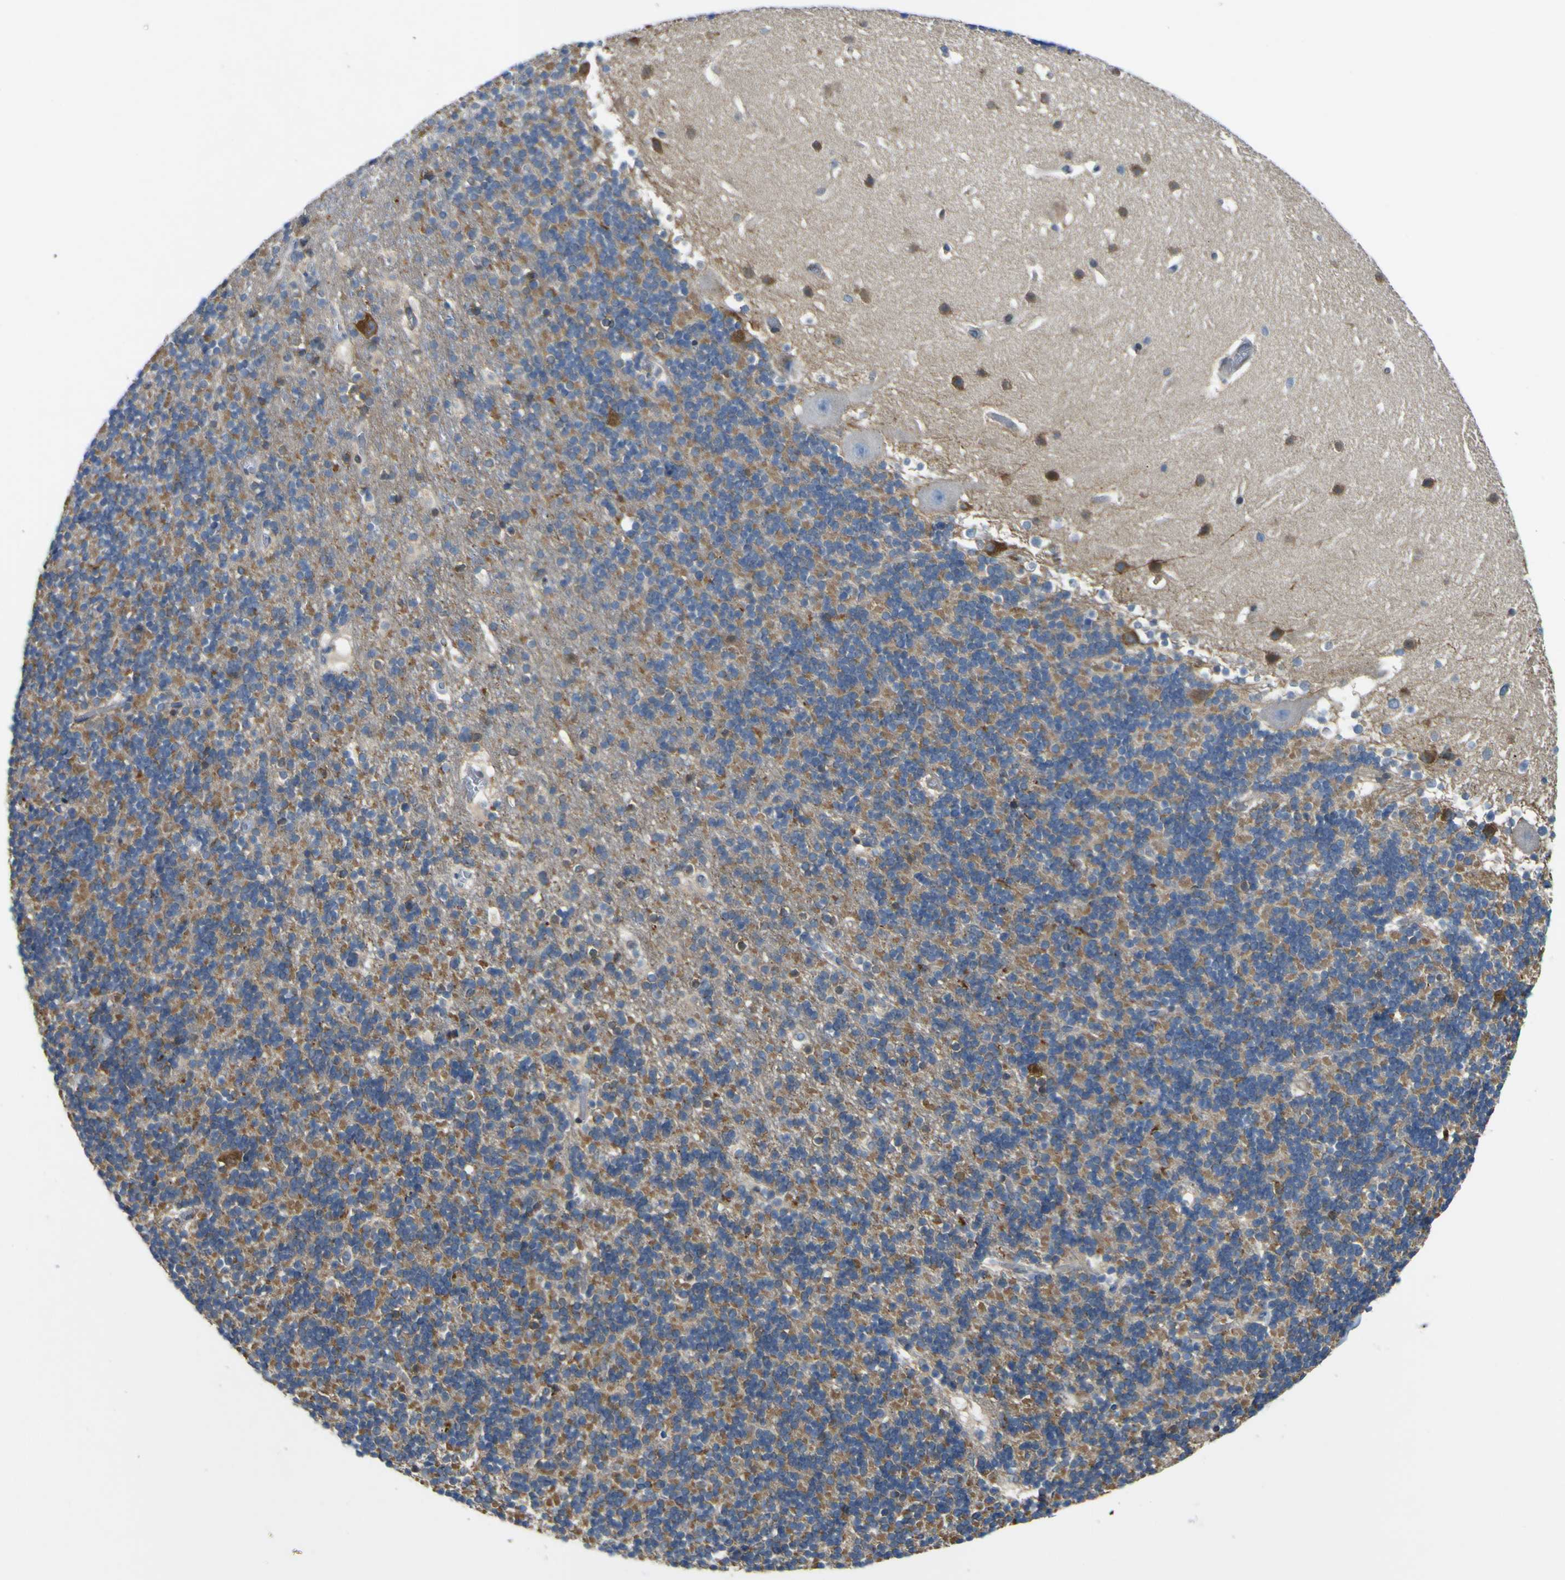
{"staining": {"intensity": "moderate", "quantity": "25%-75%", "location": "cytoplasmic/membranous"}, "tissue": "cerebellum", "cell_type": "Cells in granular layer", "image_type": "normal", "snomed": [{"axis": "morphology", "description": "Normal tissue, NOS"}, {"axis": "topography", "description": "Cerebellum"}], "caption": "Immunohistochemistry (DAB (3,3'-diaminobenzidine)) staining of benign human cerebellum displays moderate cytoplasmic/membranous protein expression in approximately 25%-75% of cells in granular layer. (DAB (3,3'-diaminobenzidine) IHC, brown staining for protein, blue staining for nuclei).", "gene": "EML2", "patient": {"sex": "male", "age": 45}}